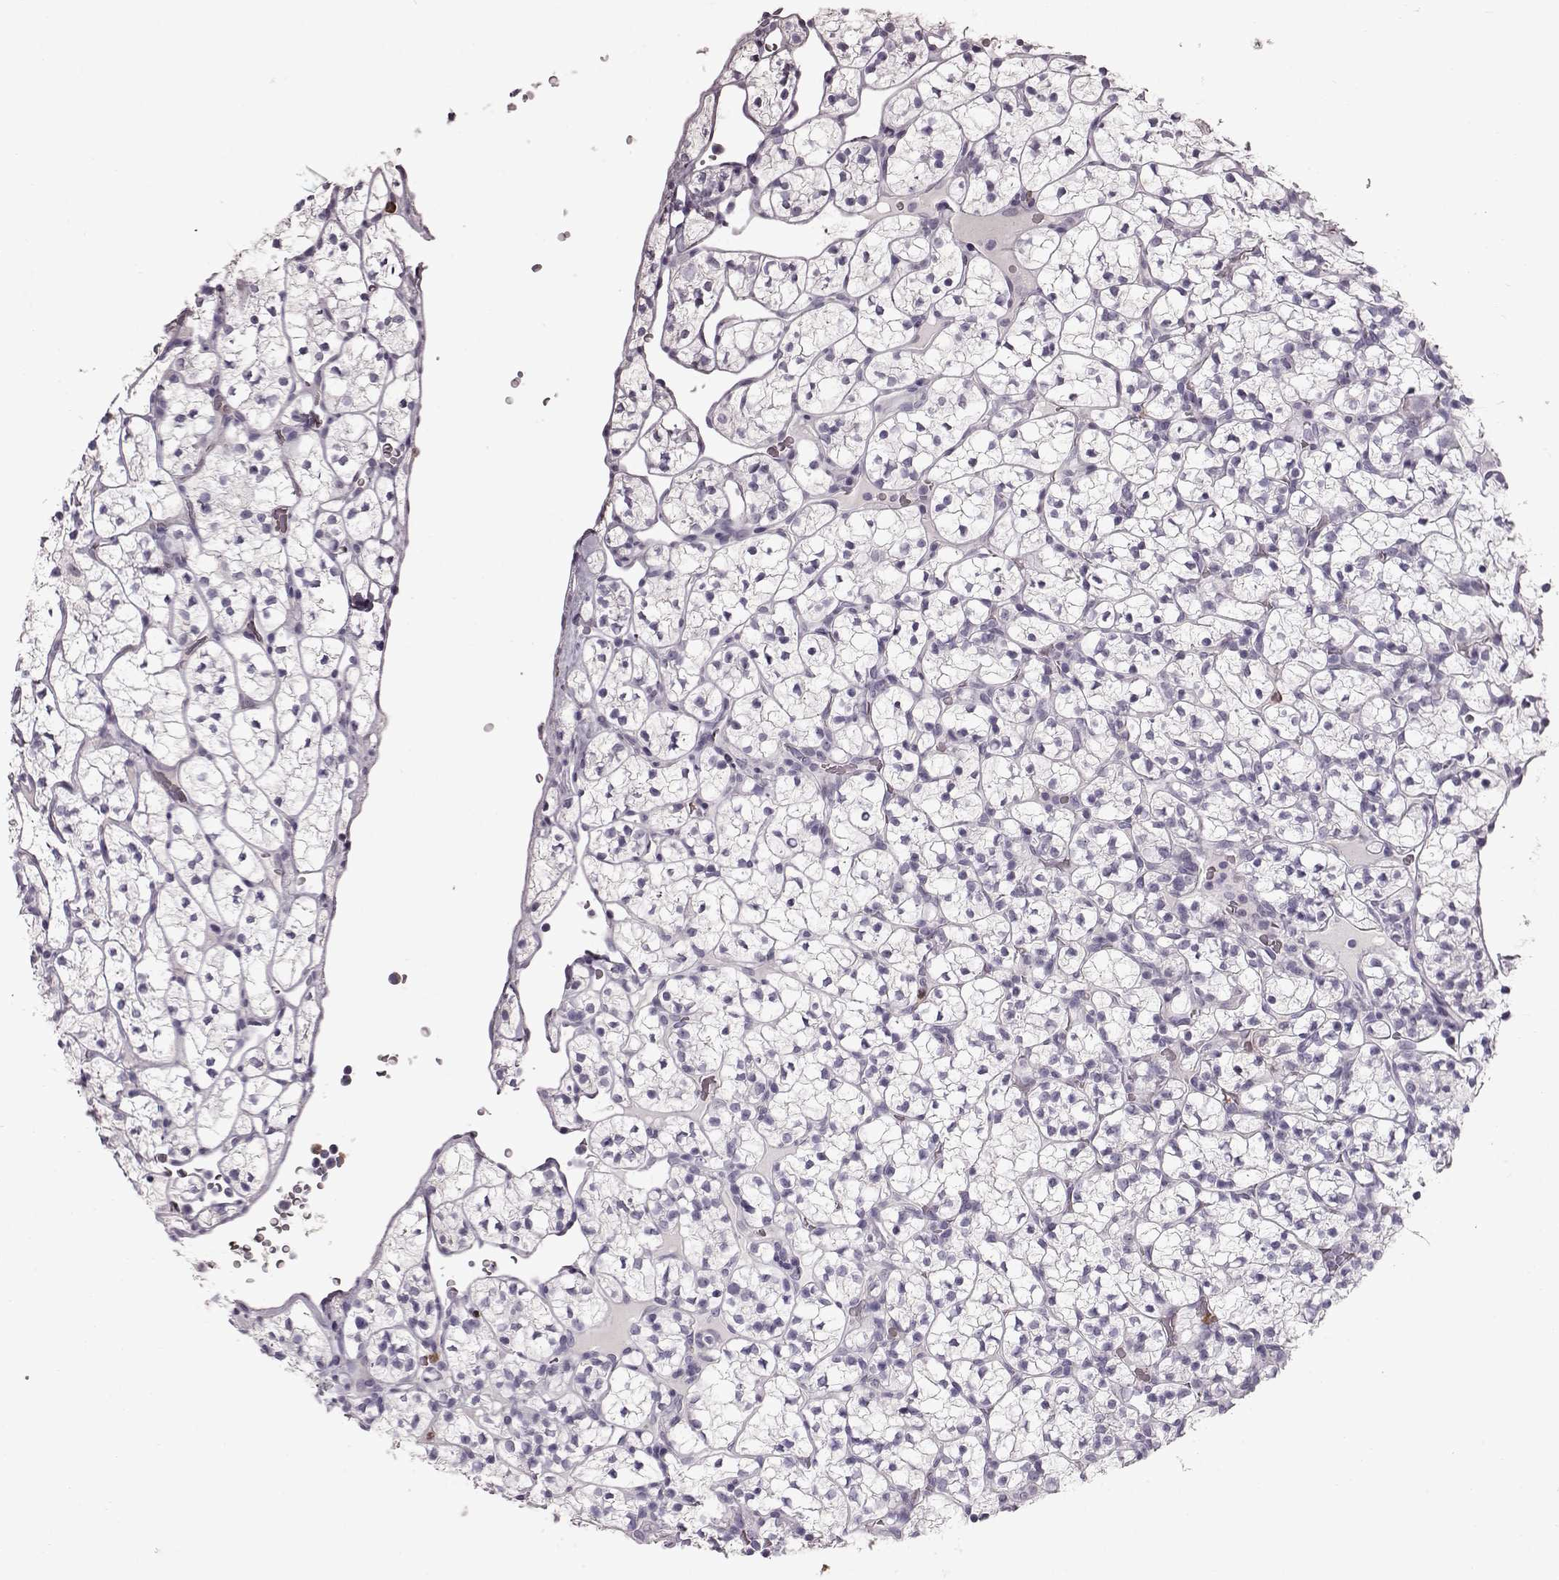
{"staining": {"intensity": "negative", "quantity": "none", "location": "none"}, "tissue": "renal cancer", "cell_type": "Tumor cells", "image_type": "cancer", "snomed": [{"axis": "morphology", "description": "Adenocarcinoma, NOS"}, {"axis": "topography", "description": "Kidney"}], "caption": "Immunohistochemistry micrograph of neoplastic tissue: renal adenocarcinoma stained with DAB (3,3'-diaminobenzidine) shows no significant protein positivity in tumor cells. (DAB (3,3'-diaminobenzidine) immunohistochemistry visualized using brightfield microscopy, high magnification).", "gene": "FUT4", "patient": {"sex": "female", "age": 89}}